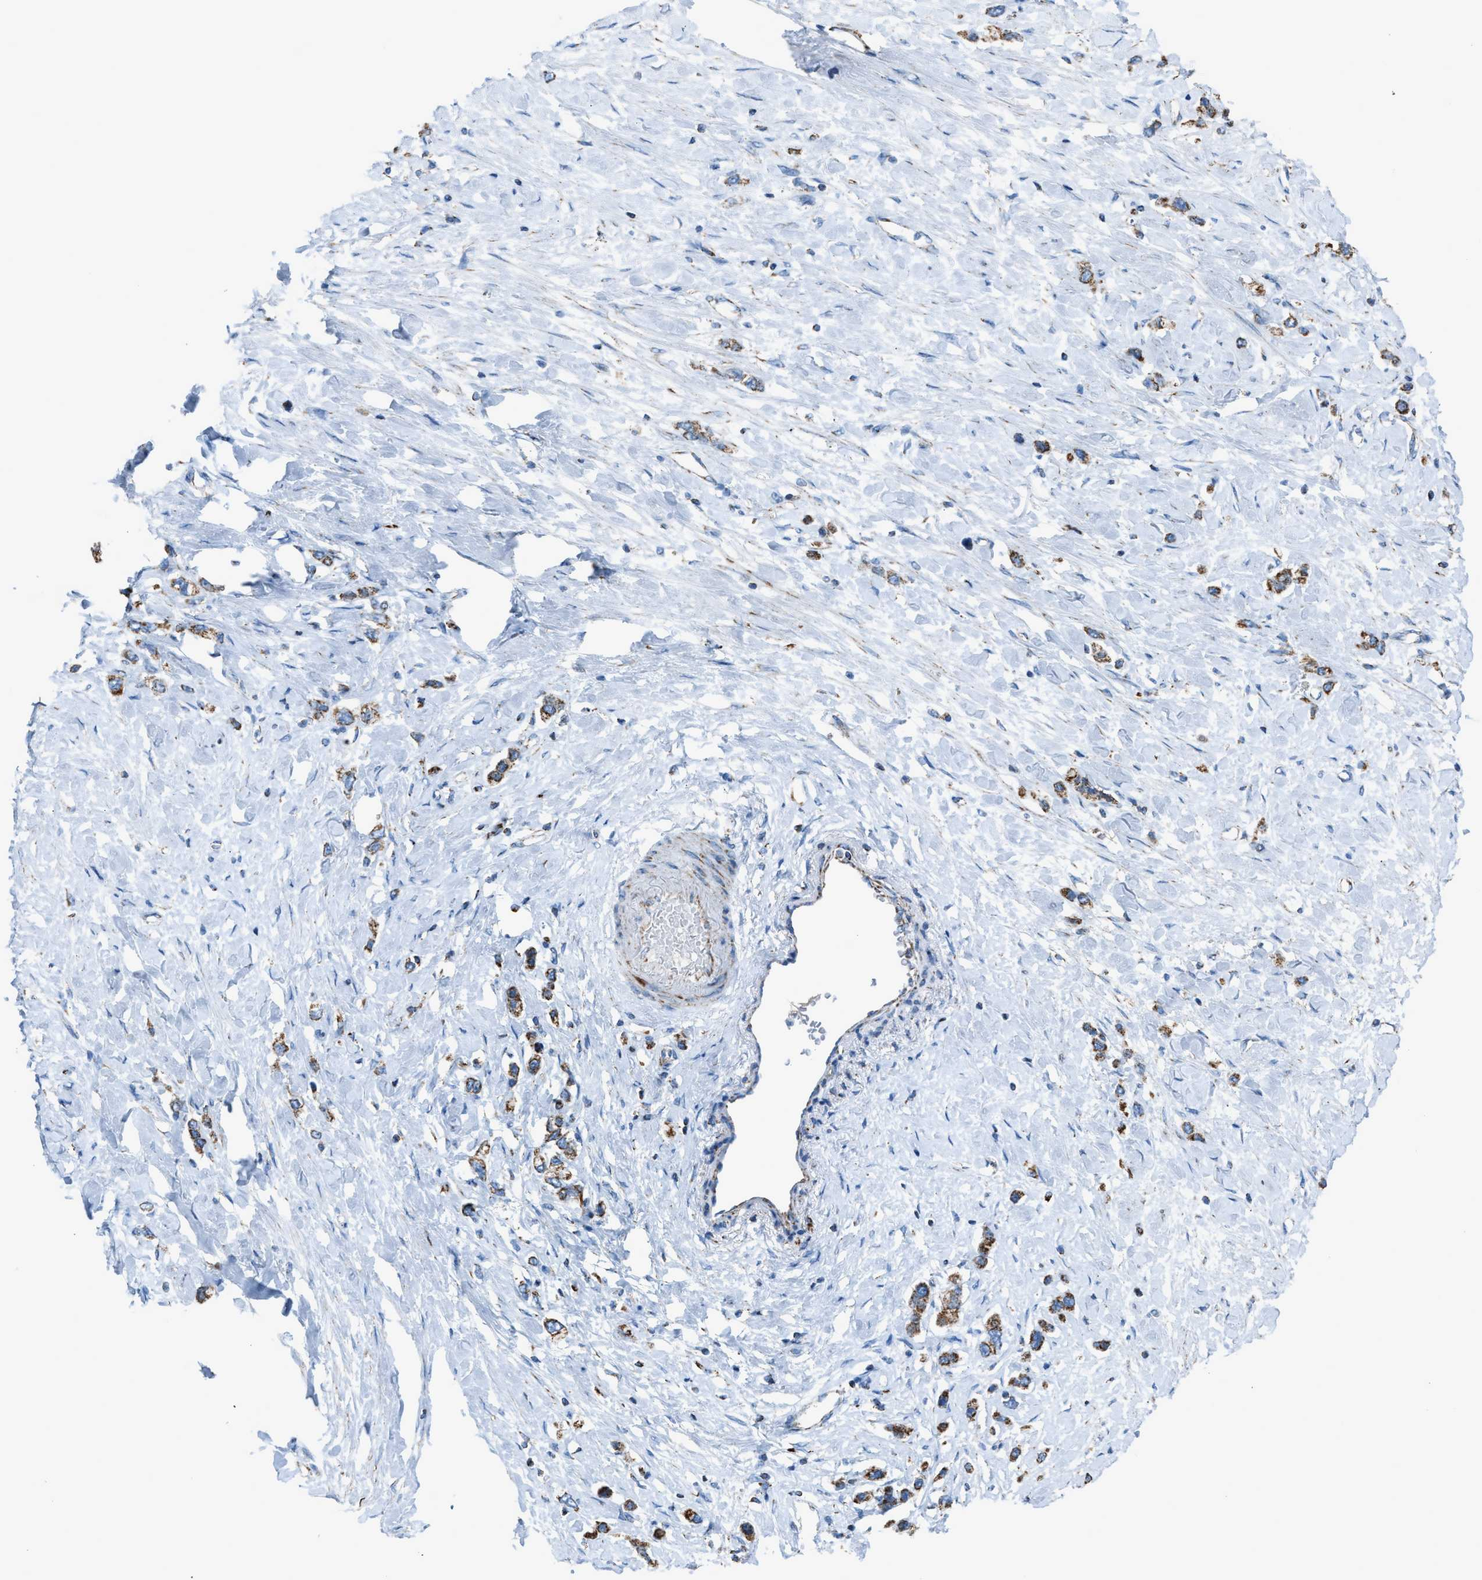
{"staining": {"intensity": "moderate", "quantity": ">75%", "location": "cytoplasmic/membranous"}, "tissue": "stomach cancer", "cell_type": "Tumor cells", "image_type": "cancer", "snomed": [{"axis": "morphology", "description": "Adenocarcinoma, NOS"}, {"axis": "topography", "description": "Stomach"}], "caption": "A medium amount of moderate cytoplasmic/membranous staining is seen in approximately >75% of tumor cells in stomach cancer (adenocarcinoma) tissue.", "gene": "MDH2", "patient": {"sex": "female", "age": 65}}